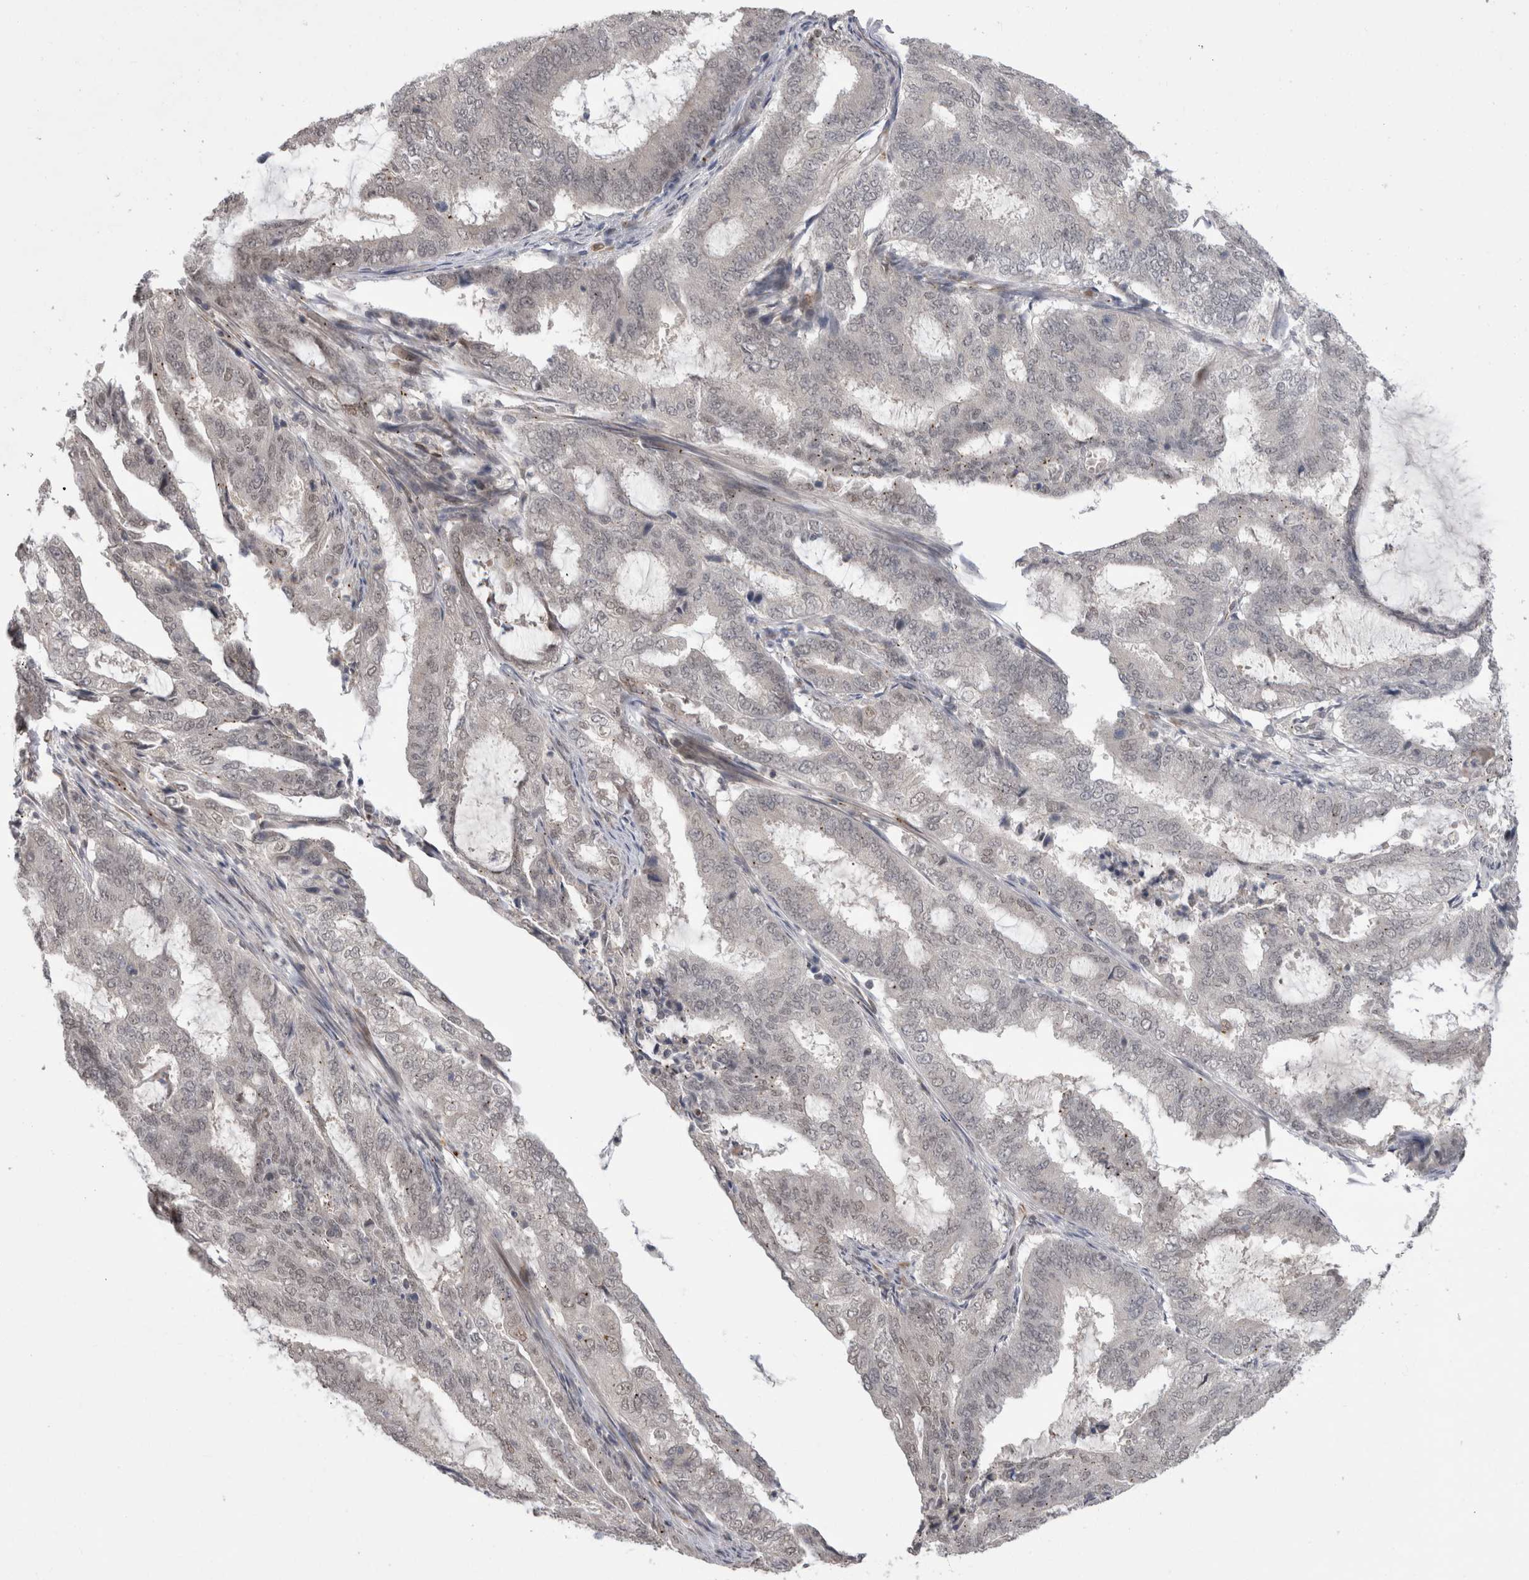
{"staining": {"intensity": "negative", "quantity": "none", "location": "none"}, "tissue": "endometrial cancer", "cell_type": "Tumor cells", "image_type": "cancer", "snomed": [{"axis": "morphology", "description": "Adenocarcinoma, NOS"}, {"axis": "topography", "description": "Endometrium"}], "caption": "Immunohistochemical staining of human endometrial cancer (adenocarcinoma) displays no significant expression in tumor cells. The staining is performed using DAB brown chromogen with nuclei counter-stained in using hematoxylin.", "gene": "MTBP", "patient": {"sex": "female", "age": 51}}